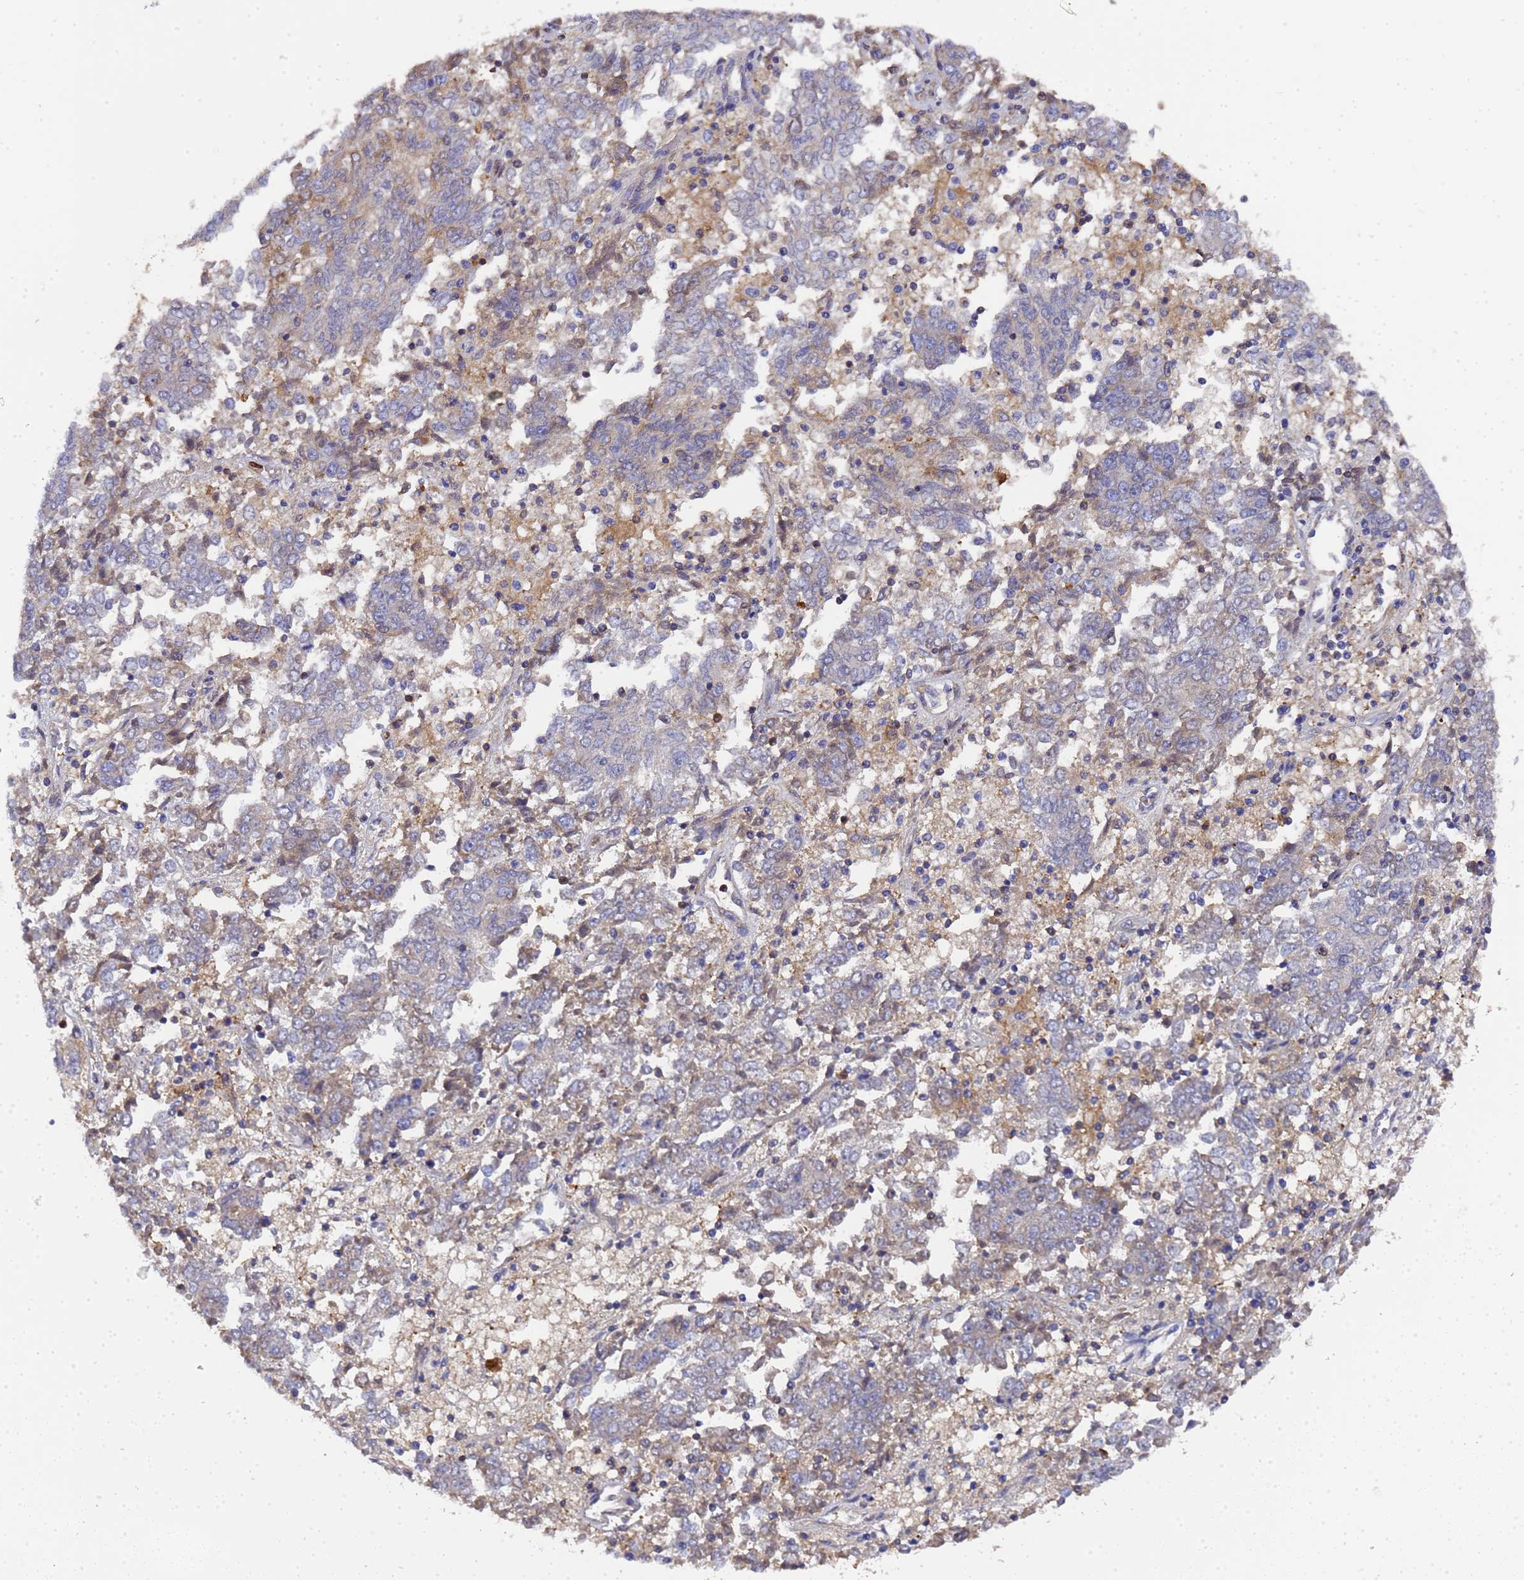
{"staining": {"intensity": "weak", "quantity": "25%-75%", "location": "cytoplasmic/membranous"}, "tissue": "endometrial cancer", "cell_type": "Tumor cells", "image_type": "cancer", "snomed": [{"axis": "morphology", "description": "Adenocarcinoma, NOS"}, {"axis": "topography", "description": "Endometrium"}], "caption": "This histopathology image exhibits immunohistochemistry (IHC) staining of endometrial cancer (adenocarcinoma), with low weak cytoplasmic/membranous expression in approximately 25%-75% of tumor cells.", "gene": "MOCS1", "patient": {"sex": "female", "age": 80}}